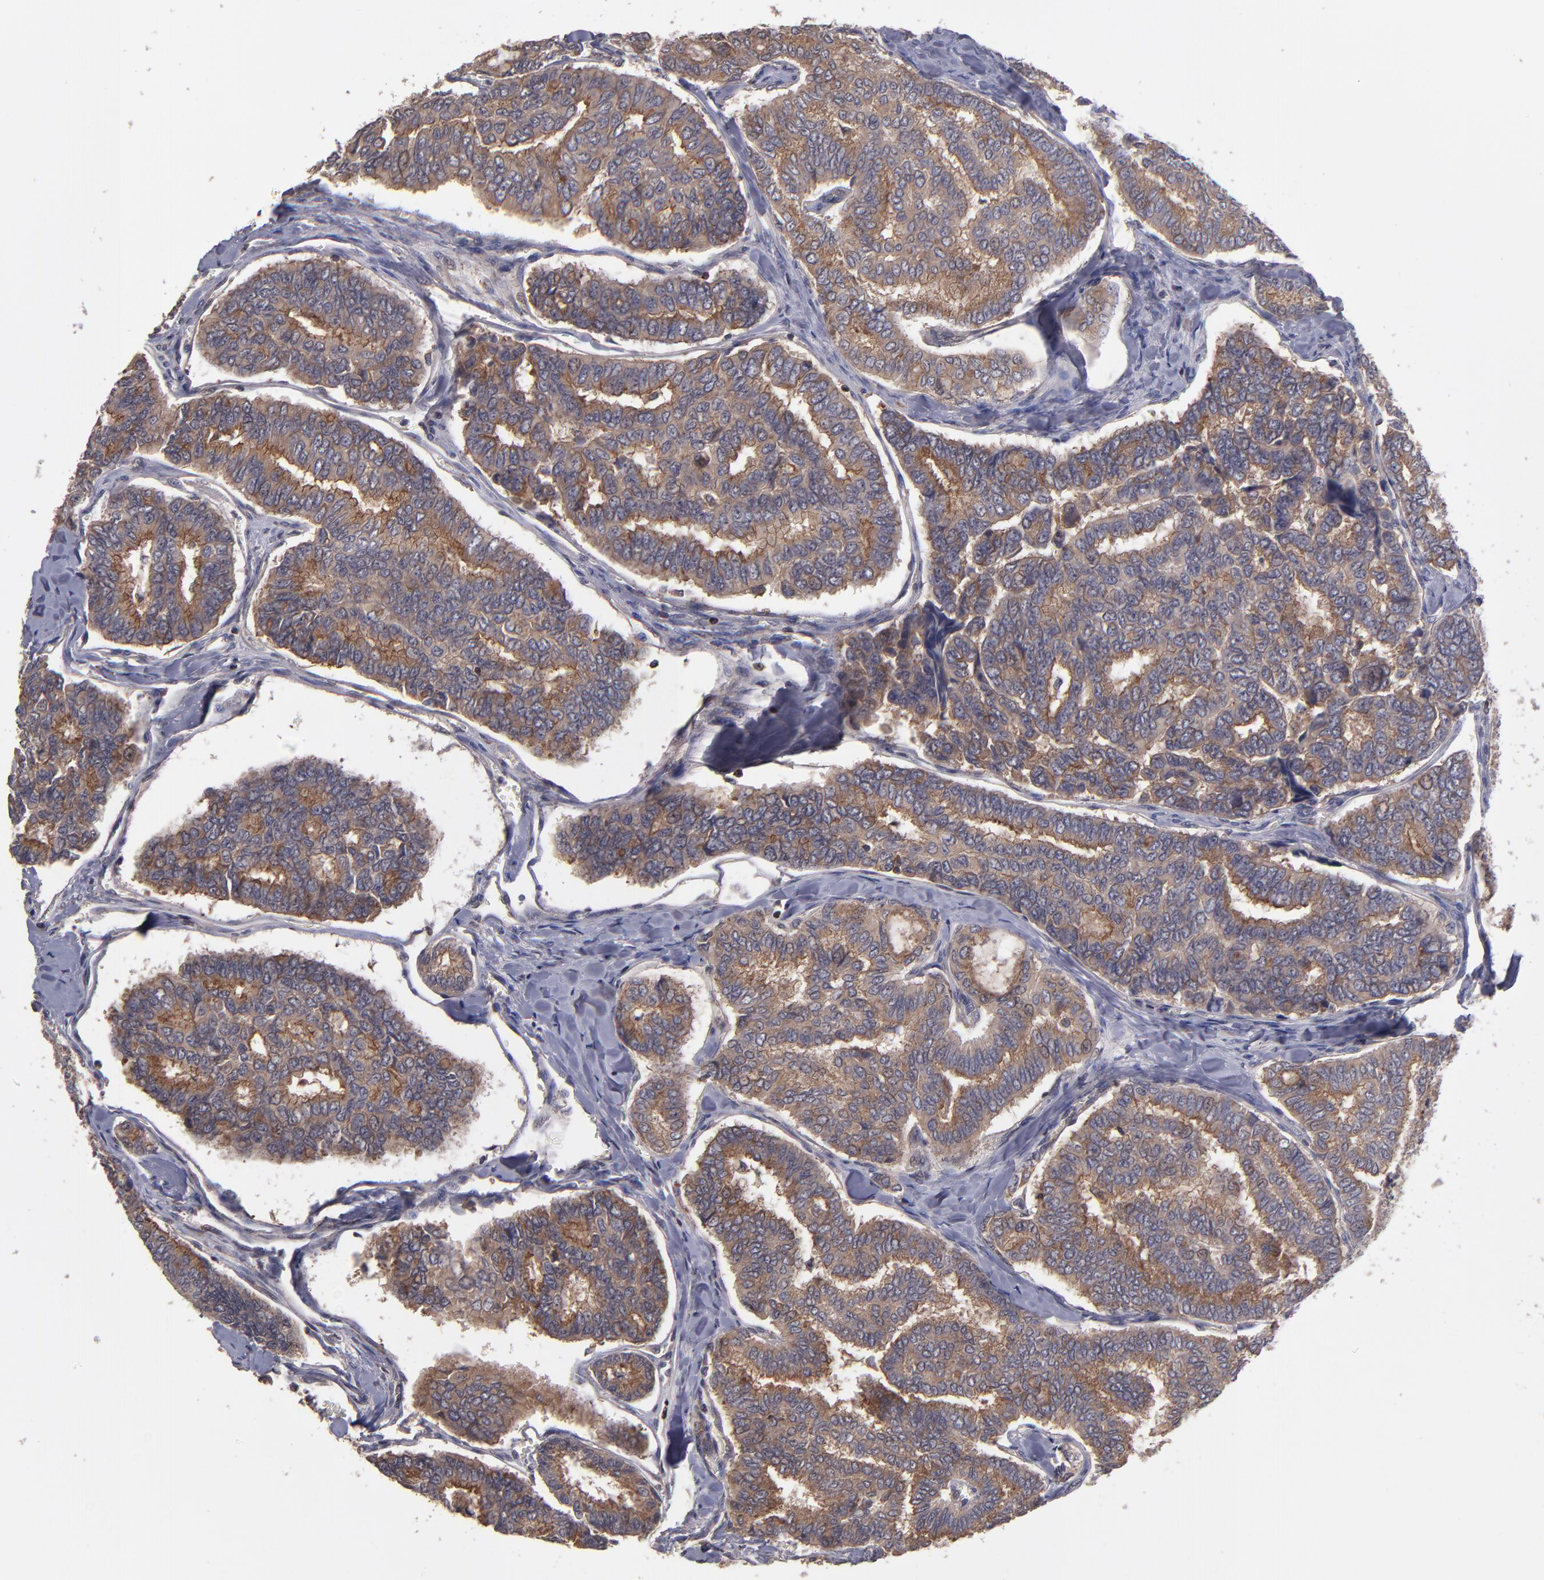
{"staining": {"intensity": "moderate", "quantity": ">75%", "location": "cytoplasmic/membranous"}, "tissue": "thyroid cancer", "cell_type": "Tumor cells", "image_type": "cancer", "snomed": [{"axis": "morphology", "description": "Papillary adenocarcinoma, NOS"}, {"axis": "topography", "description": "Thyroid gland"}], "caption": "There is medium levels of moderate cytoplasmic/membranous positivity in tumor cells of thyroid cancer (papillary adenocarcinoma), as demonstrated by immunohistochemical staining (brown color).", "gene": "NF2", "patient": {"sex": "female", "age": 35}}